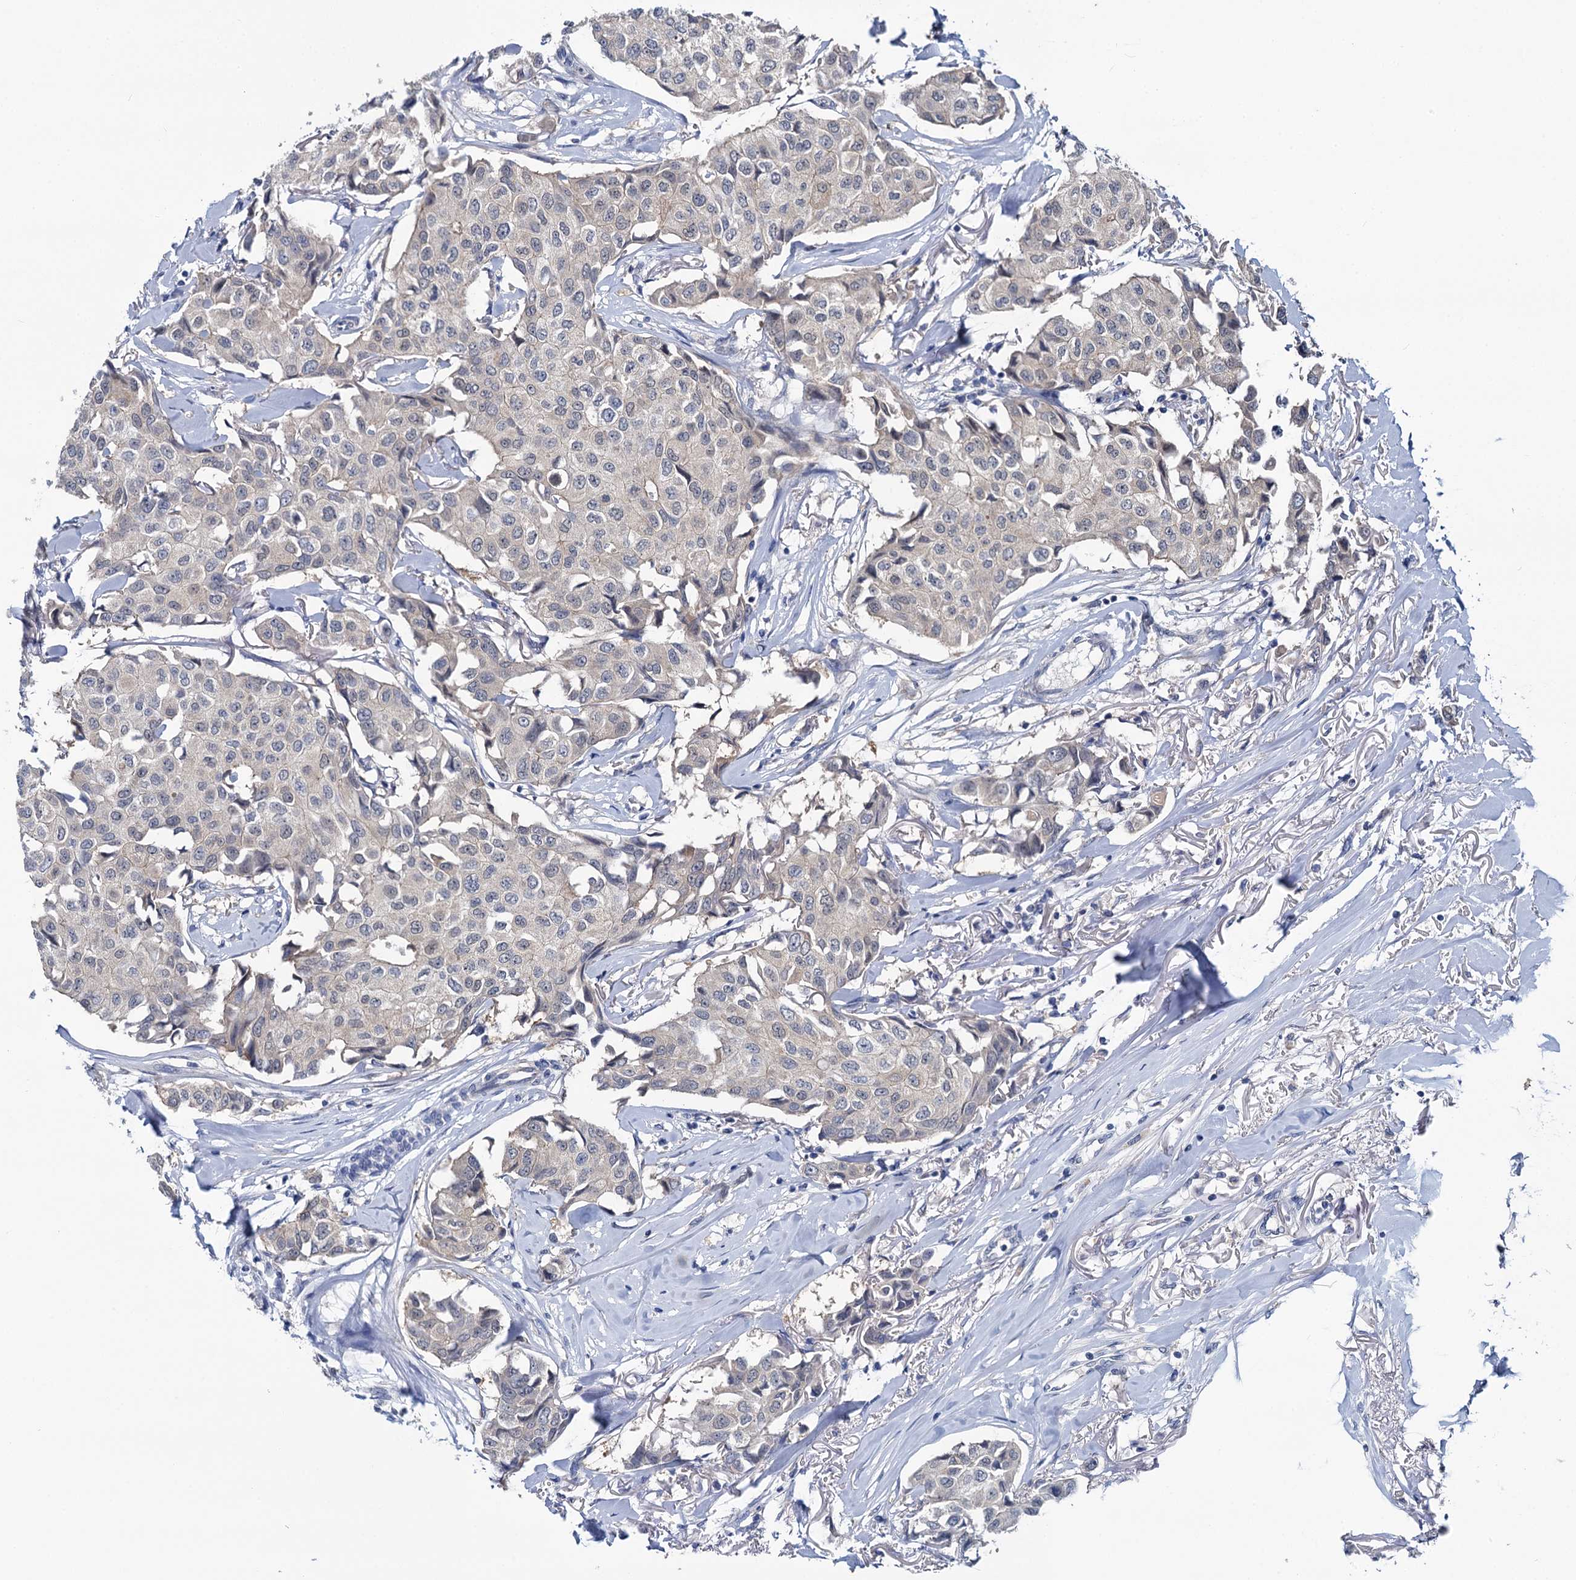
{"staining": {"intensity": "negative", "quantity": "none", "location": "none"}, "tissue": "breast cancer", "cell_type": "Tumor cells", "image_type": "cancer", "snomed": [{"axis": "morphology", "description": "Duct carcinoma"}, {"axis": "topography", "description": "Breast"}], "caption": "Tumor cells show no significant protein positivity in breast cancer.", "gene": "ANKRD42", "patient": {"sex": "female", "age": 80}}